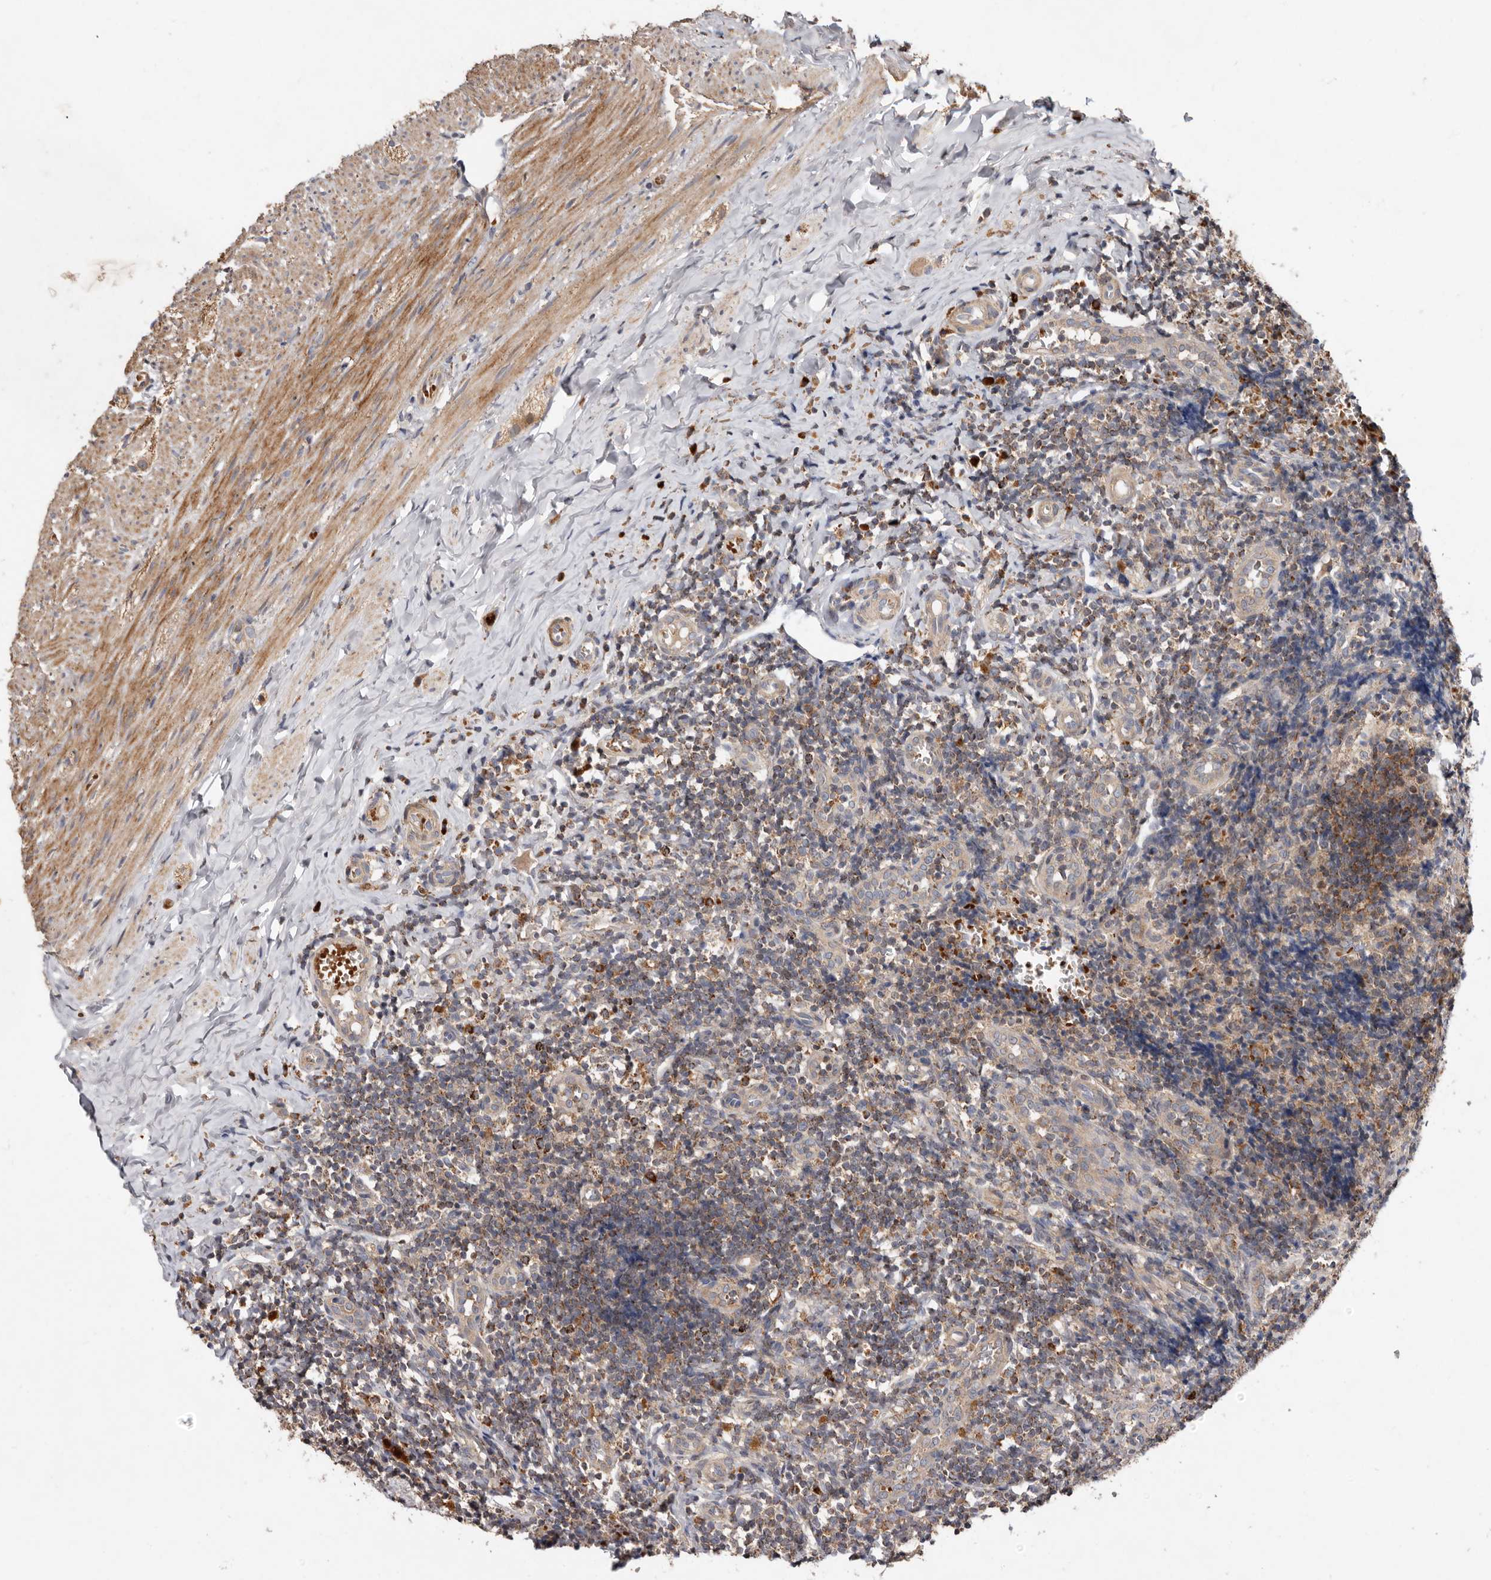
{"staining": {"intensity": "moderate", "quantity": ">75%", "location": "cytoplasmic/membranous"}, "tissue": "appendix", "cell_type": "Glandular cells", "image_type": "normal", "snomed": [{"axis": "morphology", "description": "Normal tissue, NOS"}, {"axis": "topography", "description": "Appendix"}], "caption": "The image exhibits staining of normal appendix, revealing moderate cytoplasmic/membranous protein positivity (brown color) within glandular cells. (IHC, brightfield microscopy, high magnification).", "gene": "GOT1L1", "patient": {"sex": "male", "age": 8}}